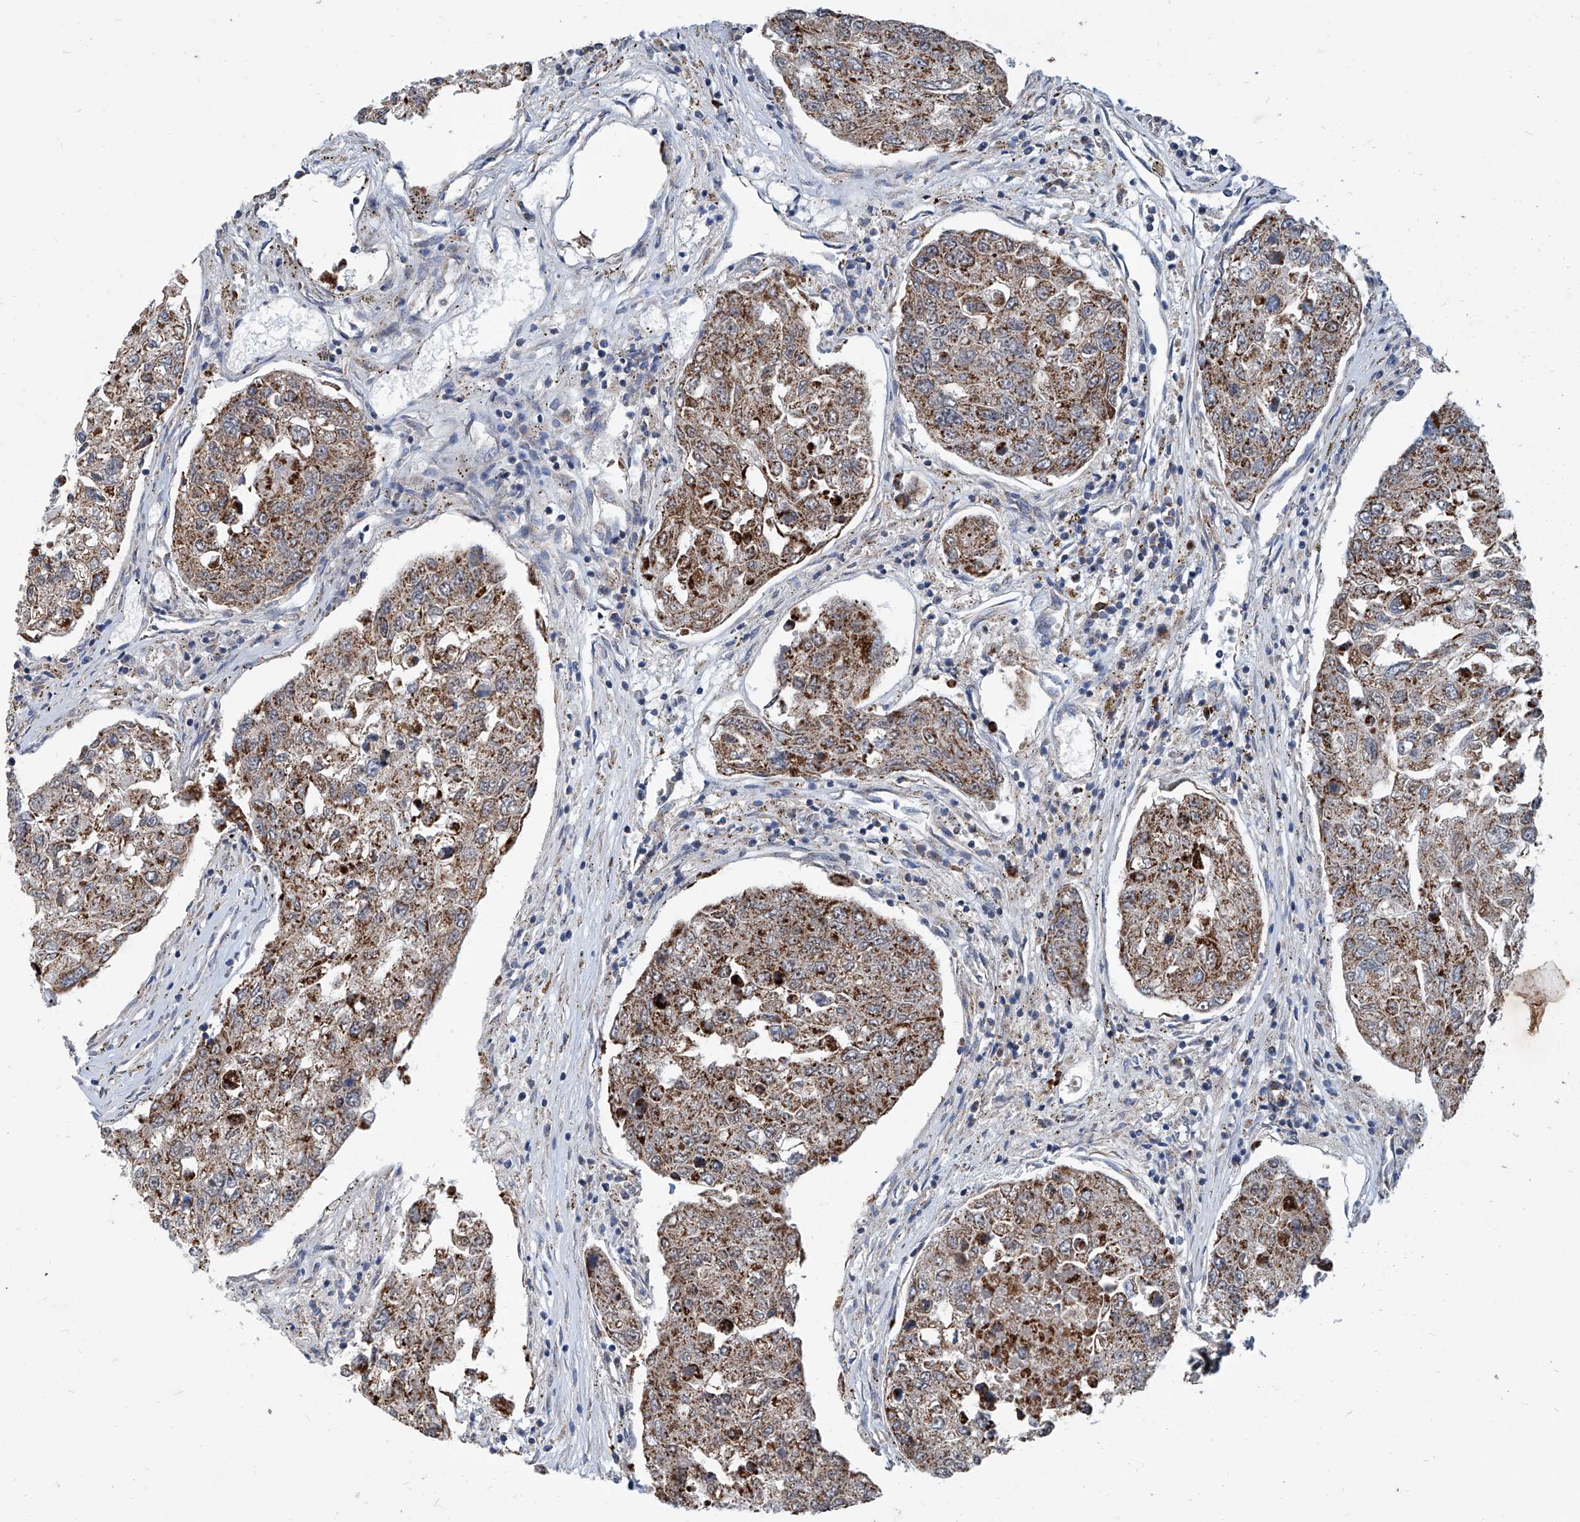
{"staining": {"intensity": "moderate", "quantity": ">75%", "location": "cytoplasmic/membranous"}, "tissue": "urothelial cancer", "cell_type": "Tumor cells", "image_type": "cancer", "snomed": [{"axis": "morphology", "description": "Urothelial carcinoma, High grade"}, {"axis": "topography", "description": "Lymph node"}, {"axis": "topography", "description": "Urinary bladder"}], "caption": "A medium amount of moderate cytoplasmic/membranous staining is appreciated in about >75% of tumor cells in urothelial cancer tissue.", "gene": "USP48", "patient": {"sex": "male", "age": 51}}